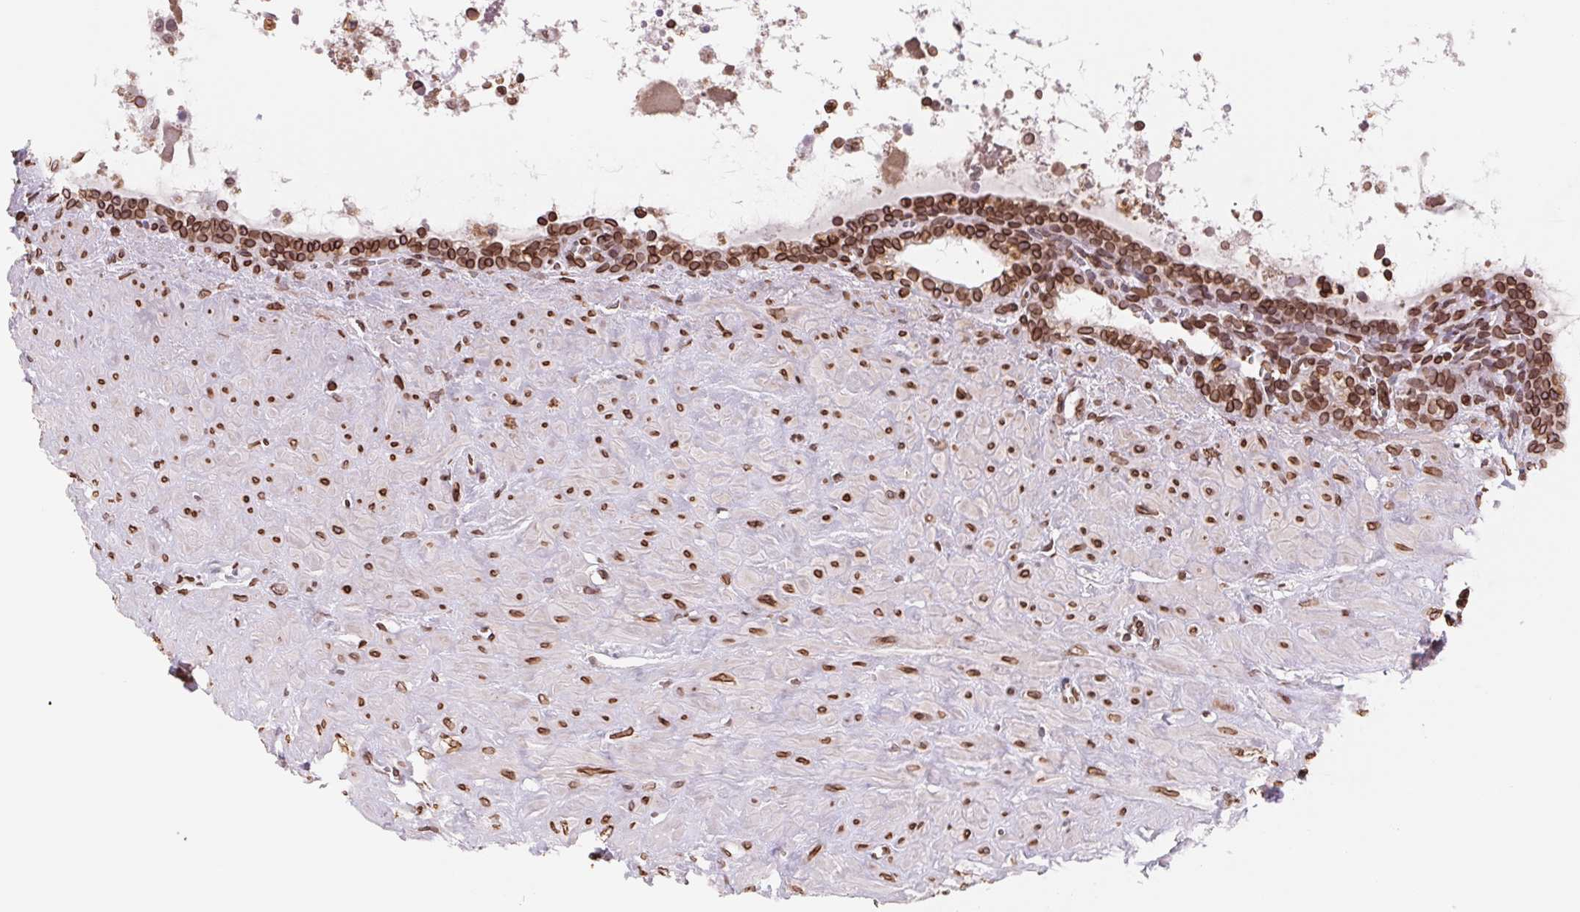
{"staining": {"intensity": "strong", "quantity": ">75%", "location": "cytoplasmic/membranous,nuclear"}, "tissue": "seminal vesicle", "cell_type": "Glandular cells", "image_type": "normal", "snomed": [{"axis": "morphology", "description": "Normal tissue, NOS"}, {"axis": "topography", "description": "Seminal veicle"}], "caption": "Brown immunohistochemical staining in unremarkable seminal vesicle displays strong cytoplasmic/membranous,nuclear positivity in approximately >75% of glandular cells. (Brightfield microscopy of DAB IHC at high magnification).", "gene": "LMNB2", "patient": {"sex": "male", "age": 76}}